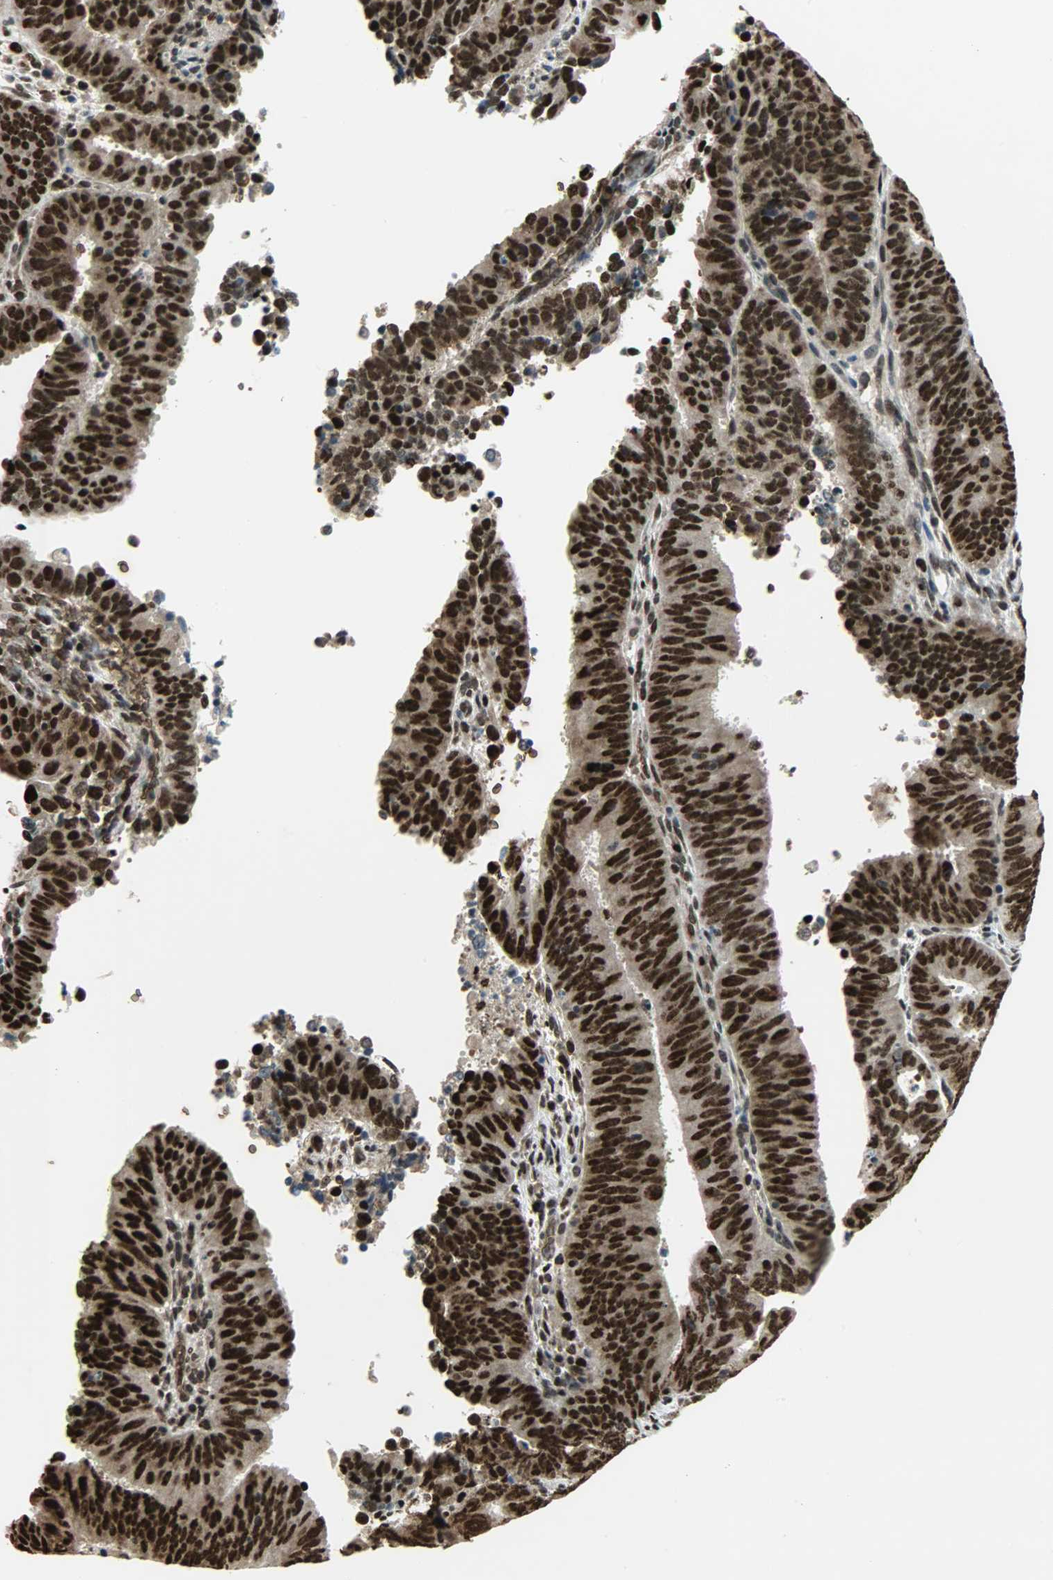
{"staining": {"intensity": "strong", "quantity": ">75%", "location": "cytoplasmic/membranous,nuclear"}, "tissue": "cervical cancer", "cell_type": "Tumor cells", "image_type": "cancer", "snomed": [{"axis": "morphology", "description": "Adenocarcinoma, NOS"}, {"axis": "topography", "description": "Cervix"}], "caption": "Protein expression analysis of human adenocarcinoma (cervical) reveals strong cytoplasmic/membranous and nuclear positivity in approximately >75% of tumor cells.", "gene": "SNAI1", "patient": {"sex": "female", "age": 44}}